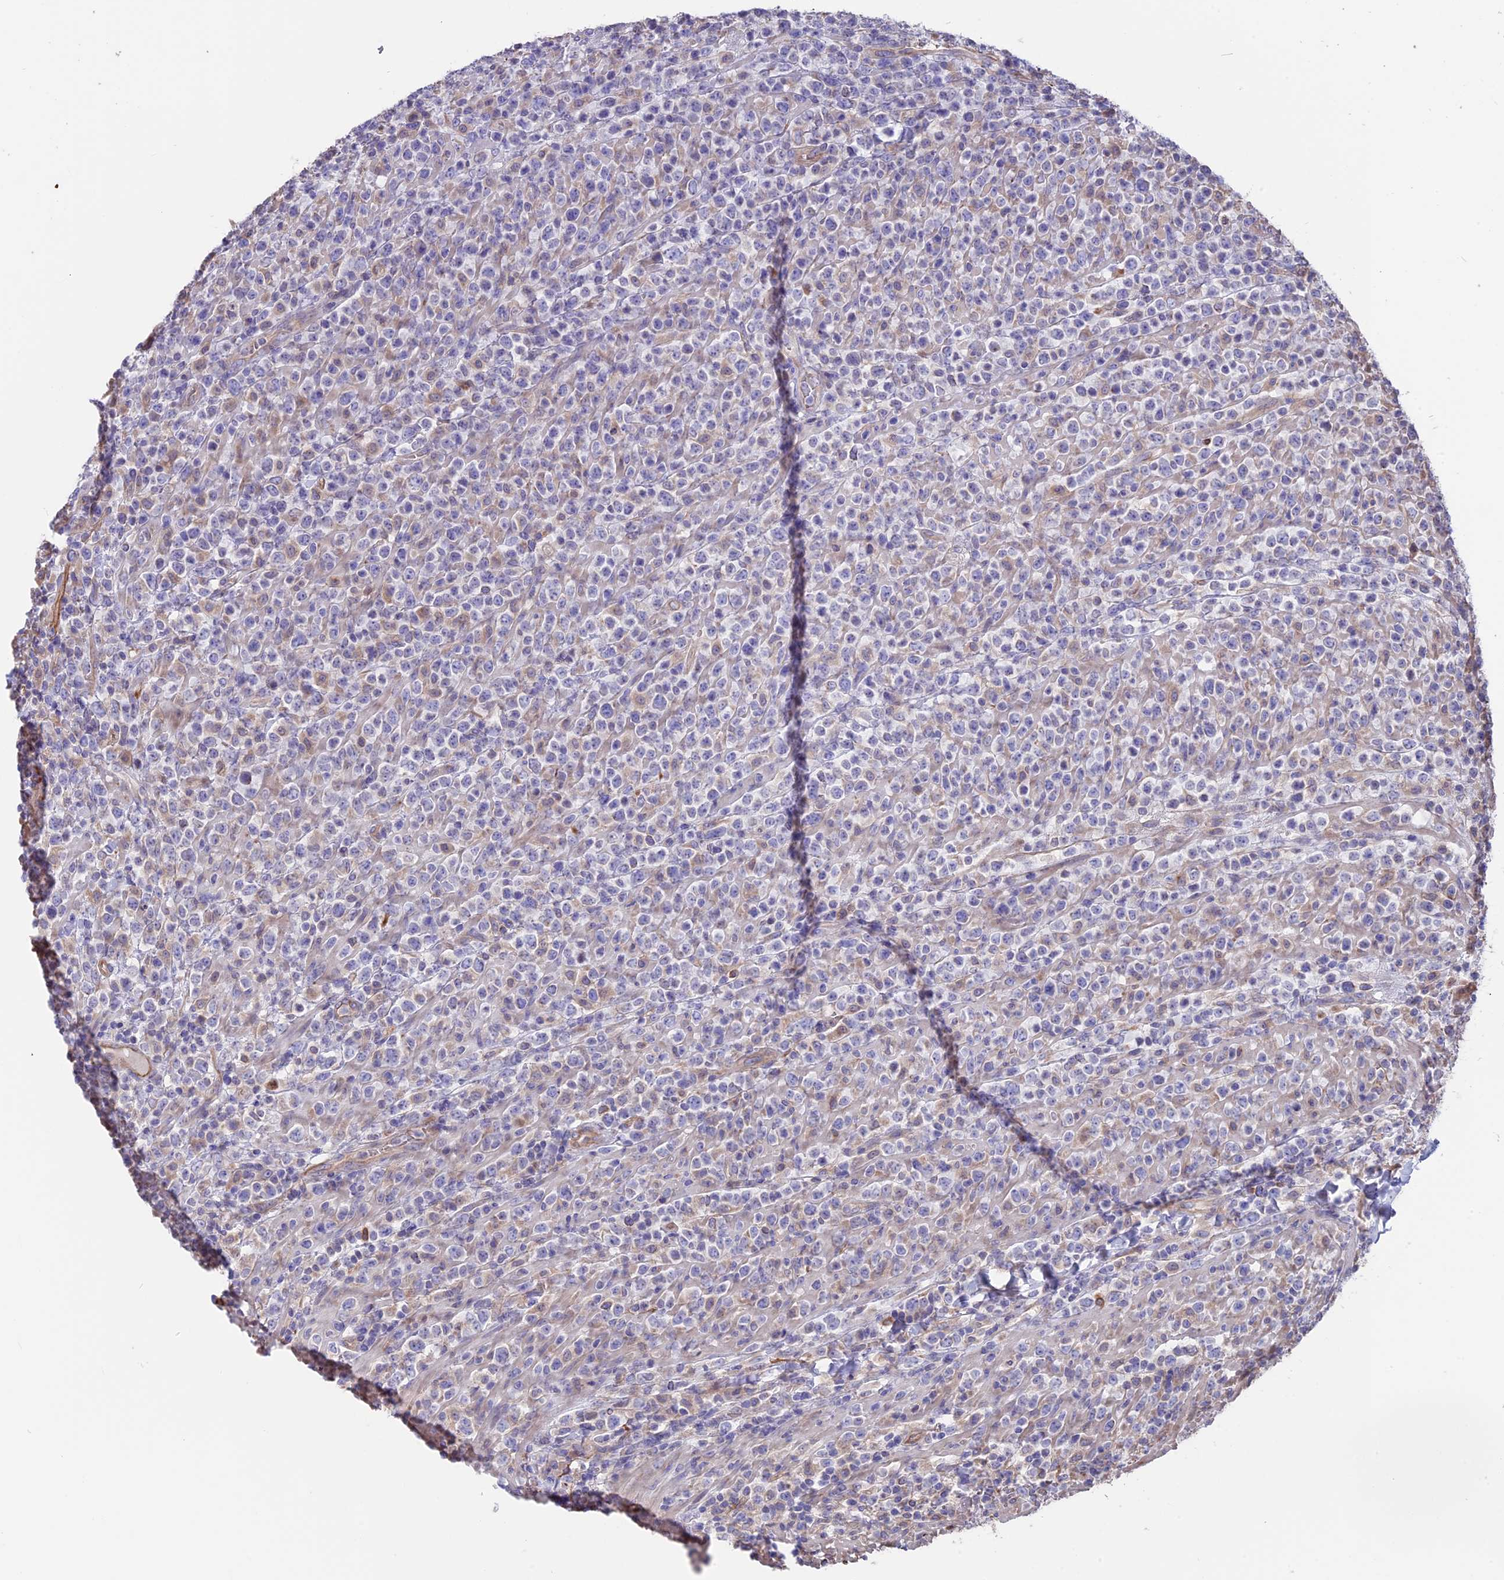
{"staining": {"intensity": "negative", "quantity": "none", "location": "none"}, "tissue": "lymphoma", "cell_type": "Tumor cells", "image_type": "cancer", "snomed": [{"axis": "morphology", "description": "Malignant lymphoma, non-Hodgkin's type, High grade"}, {"axis": "topography", "description": "Colon"}], "caption": "Immunohistochemistry (IHC) image of neoplastic tissue: human lymphoma stained with DAB (3,3'-diaminobenzidine) displays no significant protein expression in tumor cells.", "gene": "SEH1L", "patient": {"sex": "female", "age": 53}}